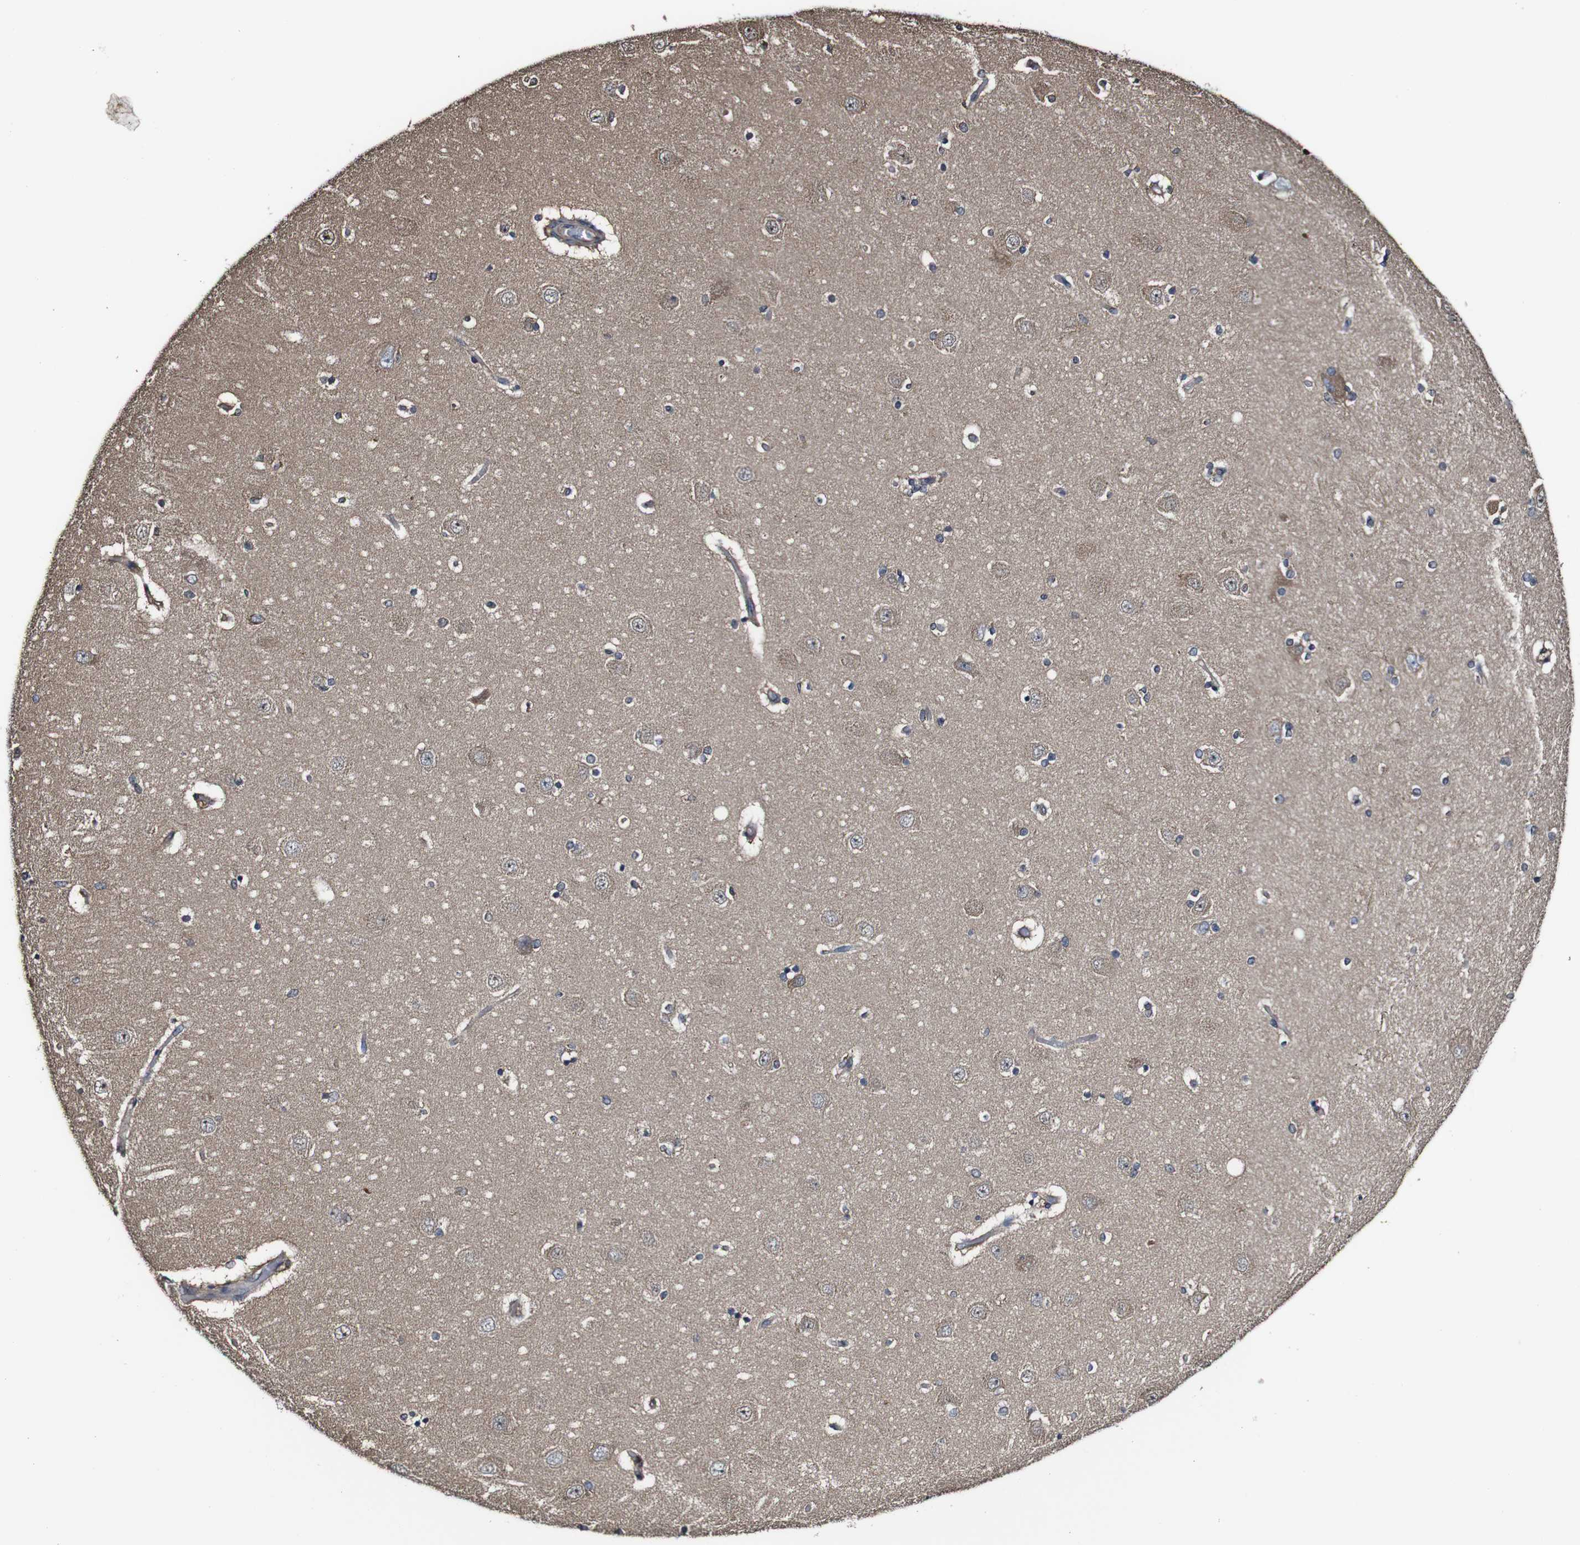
{"staining": {"intensity": "moderate", "quantity": "<25%", "location": "cytoplasmic/membranous"}, "tissue": "hippocampus", "cell_type": "Glial cells", "image_type": "normal", "snomed": [{"axis": "morphology", "description": "Normal tissue, NOS"}, {"axis": "topography", "description": "Hippocampus"}], "caption": "A brown stain highlights moderate cytoplasmic/membranous expression of a protein in glial cells of unremarkable human hippocampus. (DAB IHC with brightfield microscopy, high magnification).", "gene": "PTPRR", "patient": {"sex": "female", "age": 54}}